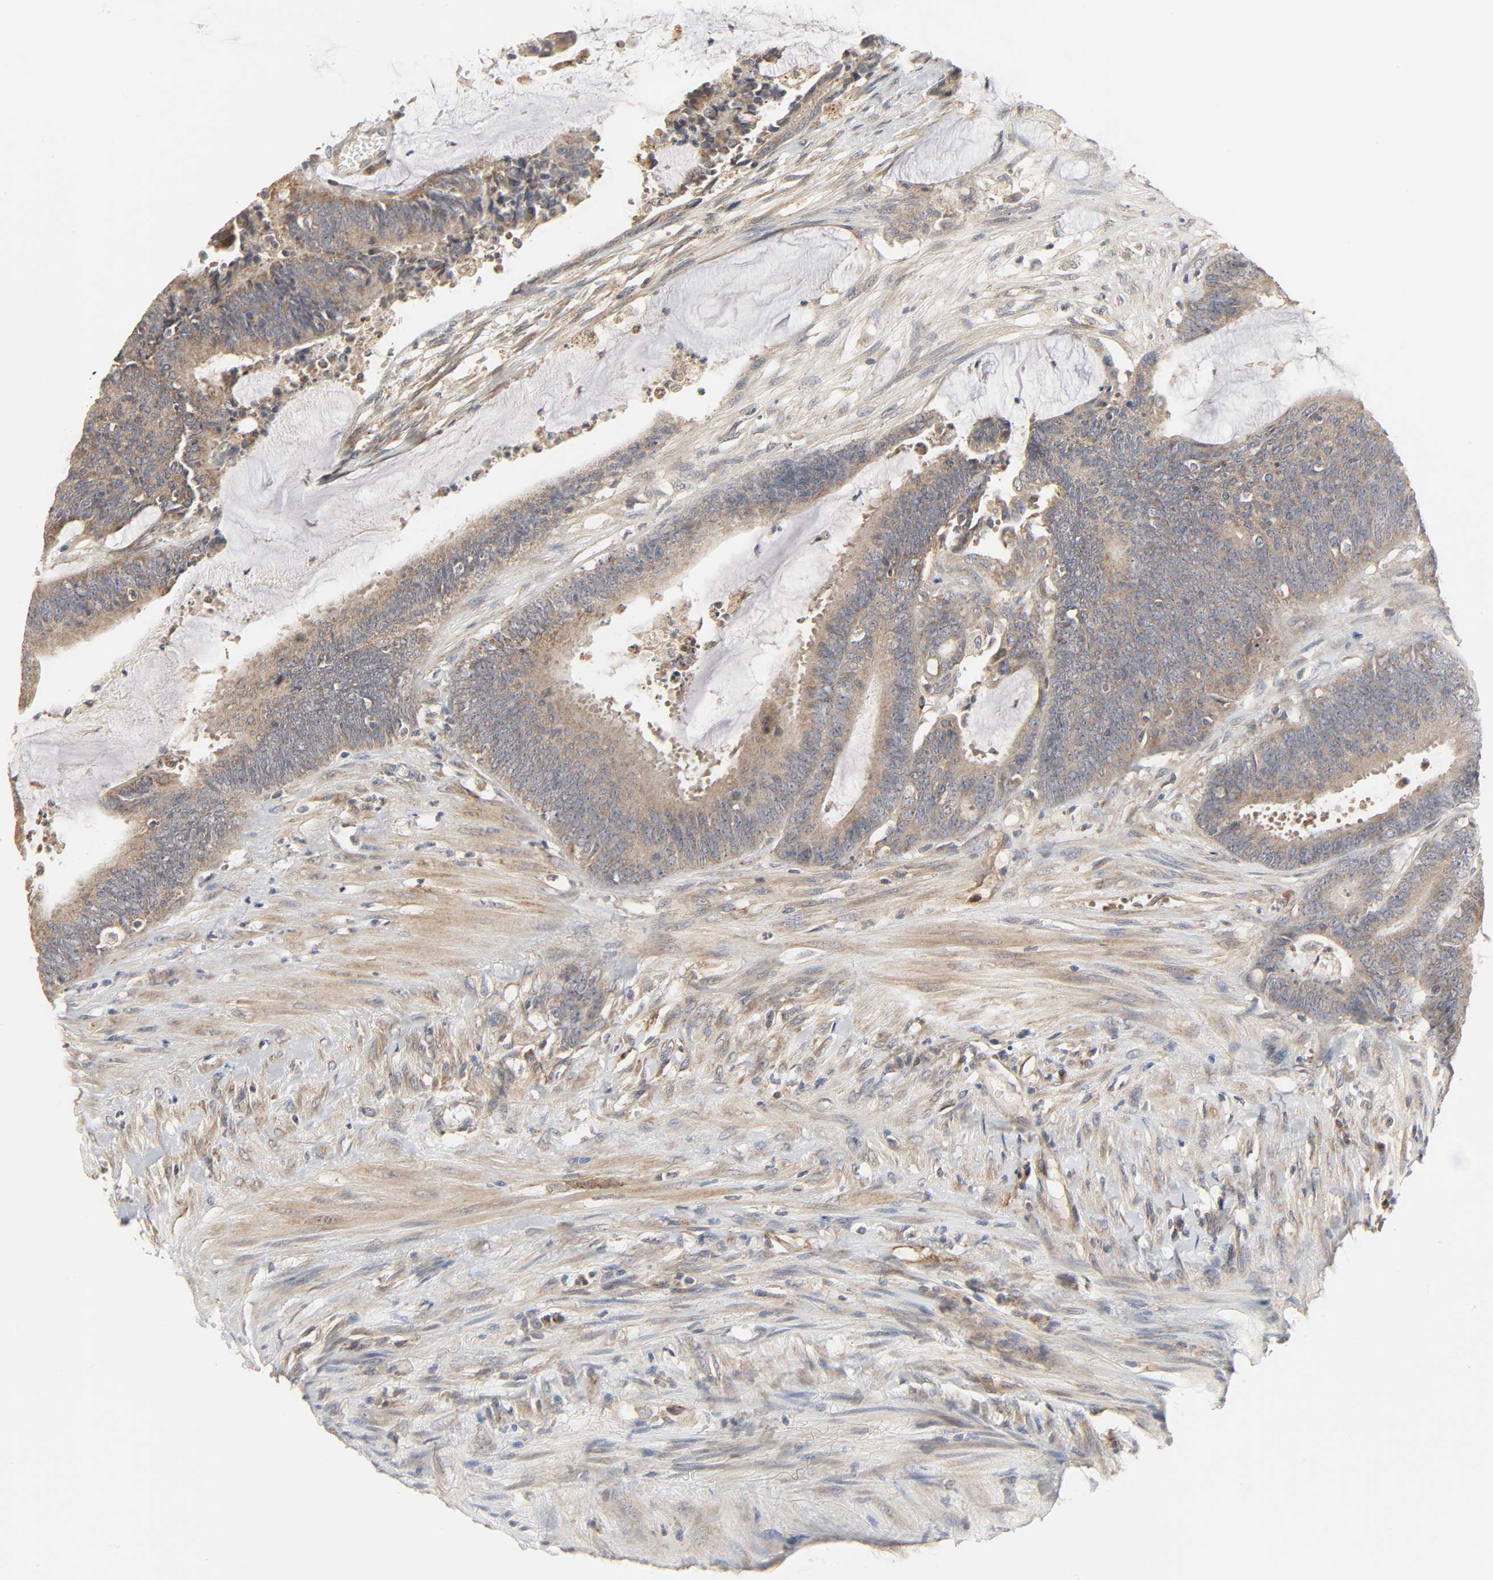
{"staining": {"intensity": "weak", "quantity": ">75%", "location": "cytoplasmic/membranous"}, "tissue": "colorectal cancer", "cell_type": "Tumor cells", "image_type": "cancer", "snomed": [{"axis": "morphology", "description": "Adenocarcinoma, NOS"}, {"axis": "topography", "description": "Rectum"}], "caption": "Immunohistochemical staining of human adenocarcinoma (colorectal) exhibits weak cytoplasmic/membranous protein expression in approximately >75% of tumor cells. (Brightfield microscopy of DAB IHC at high magnification).", "gene": "CLEC4E", "patient": {"sex": "female", "age": 66}}